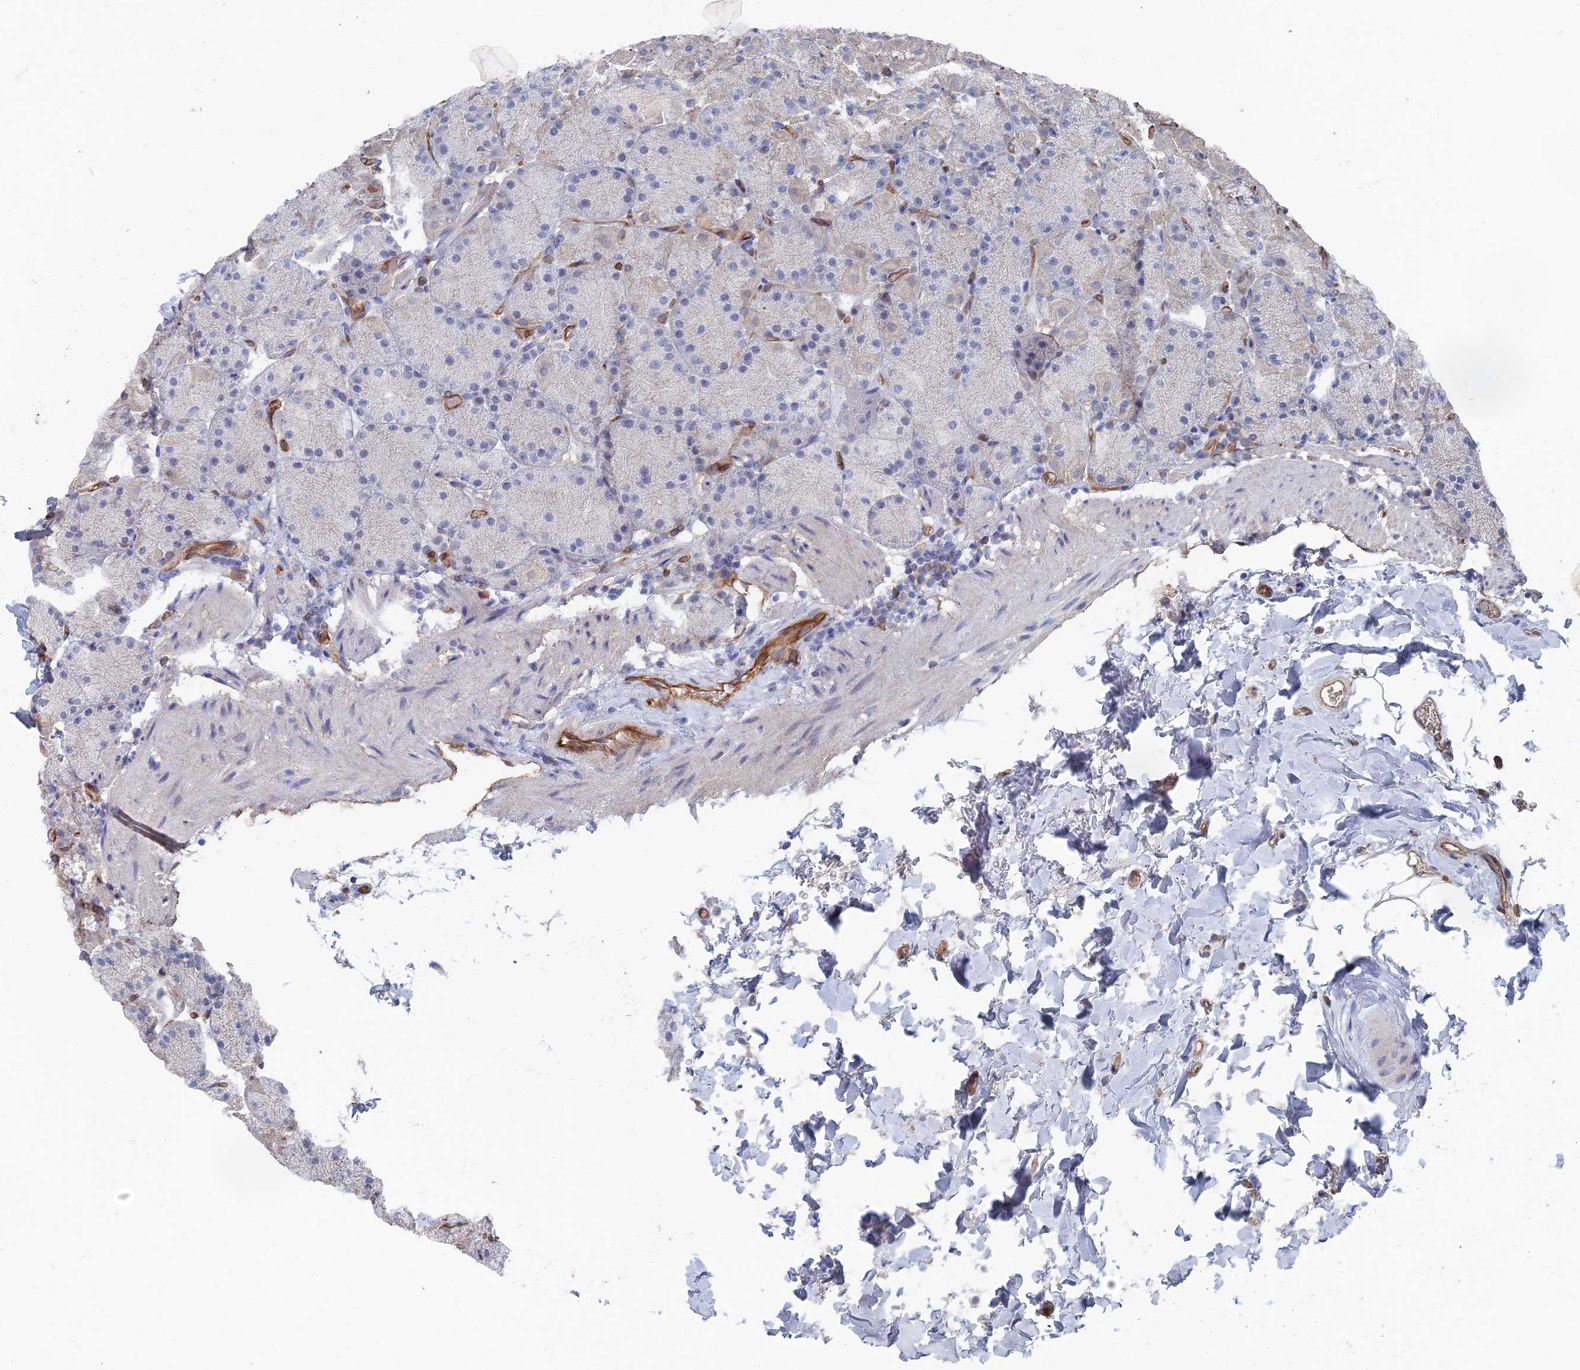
{"staining": {"intensity": "moderate", "quantity": "<25%", "location": "cytoplasmic/membranous"}, "tissue": "stomach", "cell_type": "Glandular cells", "image_type": "normal", "snomed": [{"axis": "morphology", "description": "Normal tissue, NOS"}, {"axis": "topography", "description": "Stomach, upper"}, {"axis": "topography", "description": "Stomach, lower"}], "caption": "Immunohistochemical staining of benign stomach shows <25% levels of moderate cytoplasmic/membranous protein positivity in about <25% of glandular cells. (DAB IHC, brown staining for protein, blue staining for nuclei).", "gene": "ARAP3", "patient": {"sex": "male", "age": 67}}